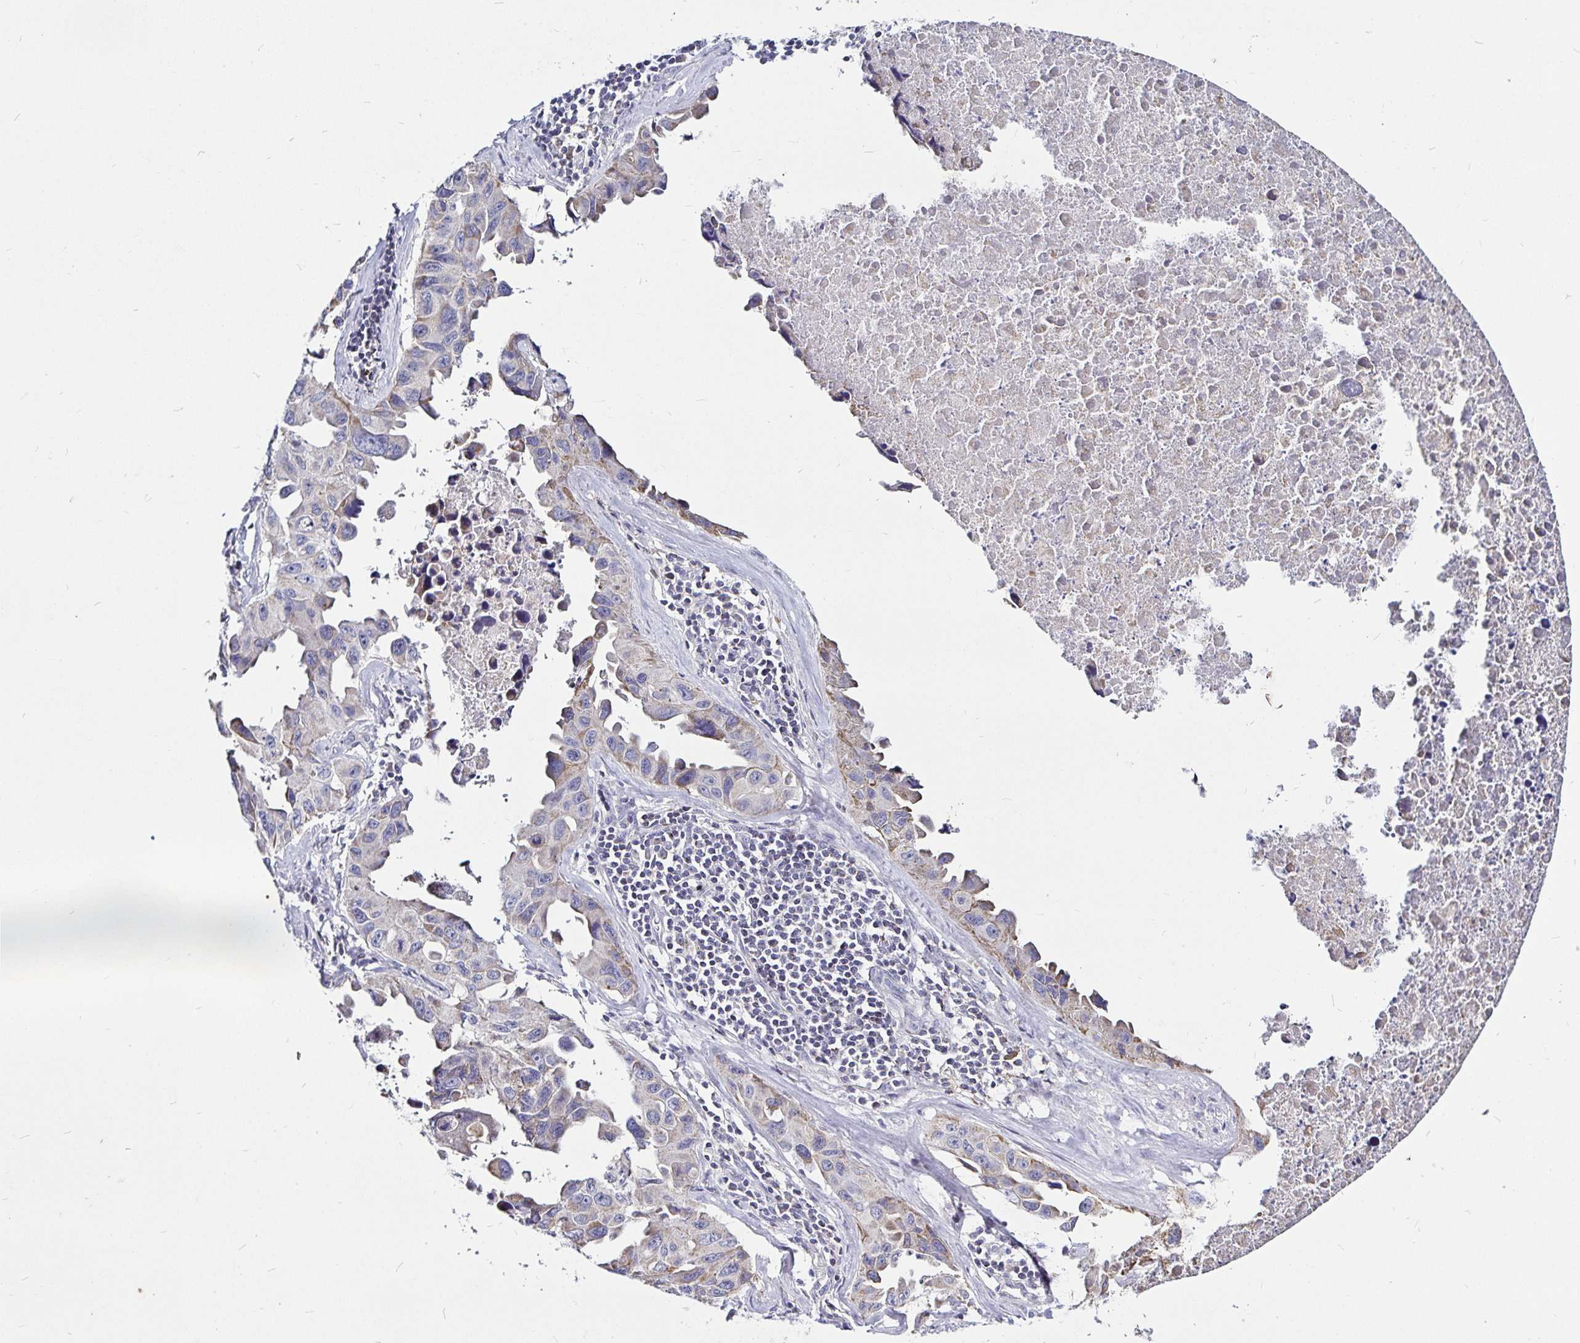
{"staining": {"intensity": "negative", "quantity": "none", "location": "none"}, "tissue": "lung cancer", "cell_type": "Tumor cells", "image_type": "cancer", "snomed": [{"axis": "morphology", "description": "Adenocarcinoma, NOS"}, {"axis": "topography", "description": "Lymph node"}, {"axis": "topography", "description": "Lung"}], "caption": "Tumor cells show no significant staining in adenocarcinoma (lung). (Brightfield microscopy of DAB immunohistochemistry at high magnification).", "gene": "PGAM2", "patient": {"sex": "male", "age": 64}}